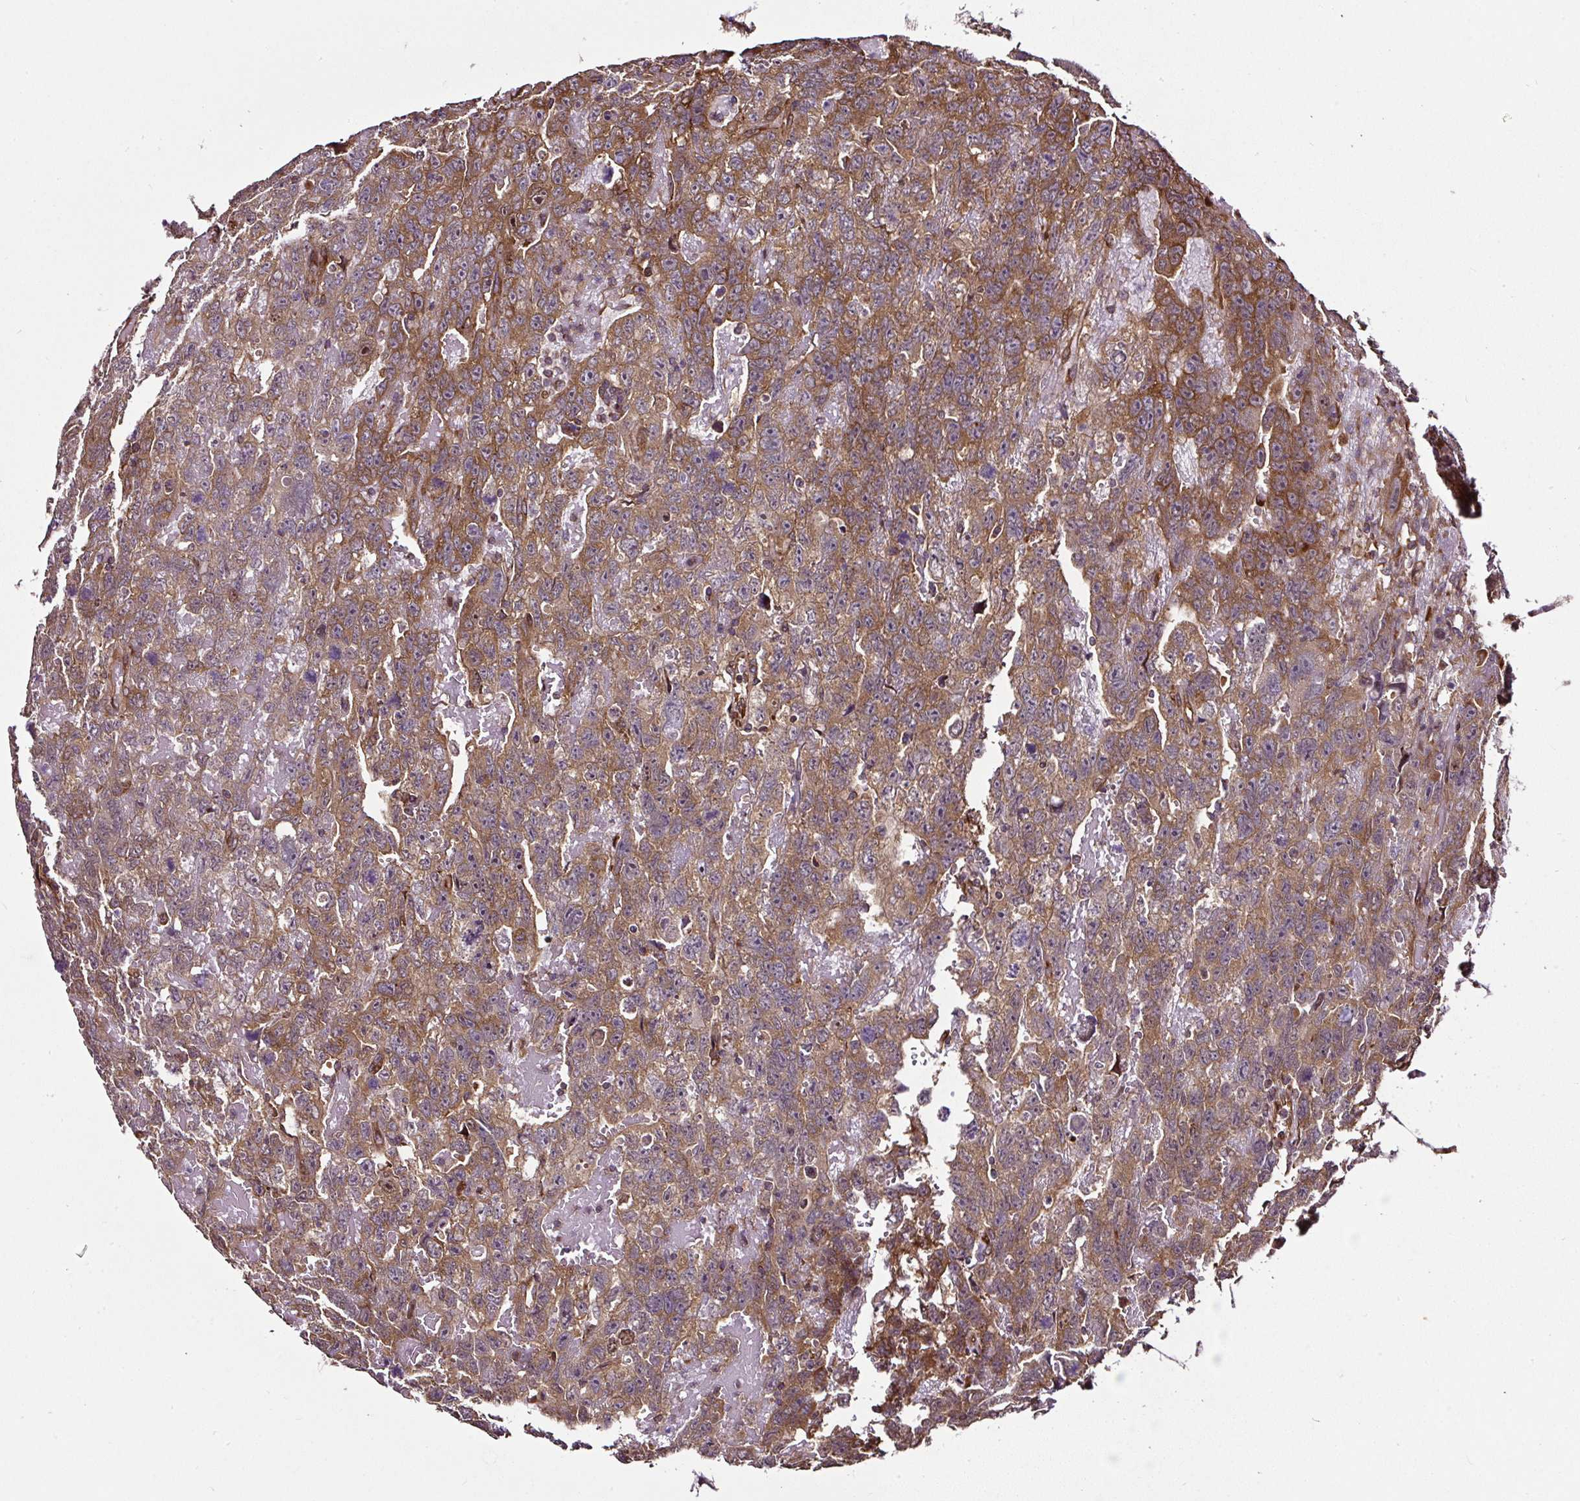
{"staining": {"intensity": "moderate", "quantity": ">75%", "location": "cytoplasmic/membranous"}, "tissue": "testis cancer", "cell_type": "Tumor cells", "image_type": "cancer", "snomed": [{"axis": "morphology", "description": "Carcinoma, Embryonal, NOS"}, {"axis": "topography", "description": "Testis"}], "caption": "Embryonal carcinoma (testis) tissue demonstrates moderate cytoplasmic/membranous staining in approximately >75% of tumor cells (DAB IHC with brightfield microscopy, high magnification).", "gene": "KDM4E", "patient": {"sex": "male", "age": 45}}